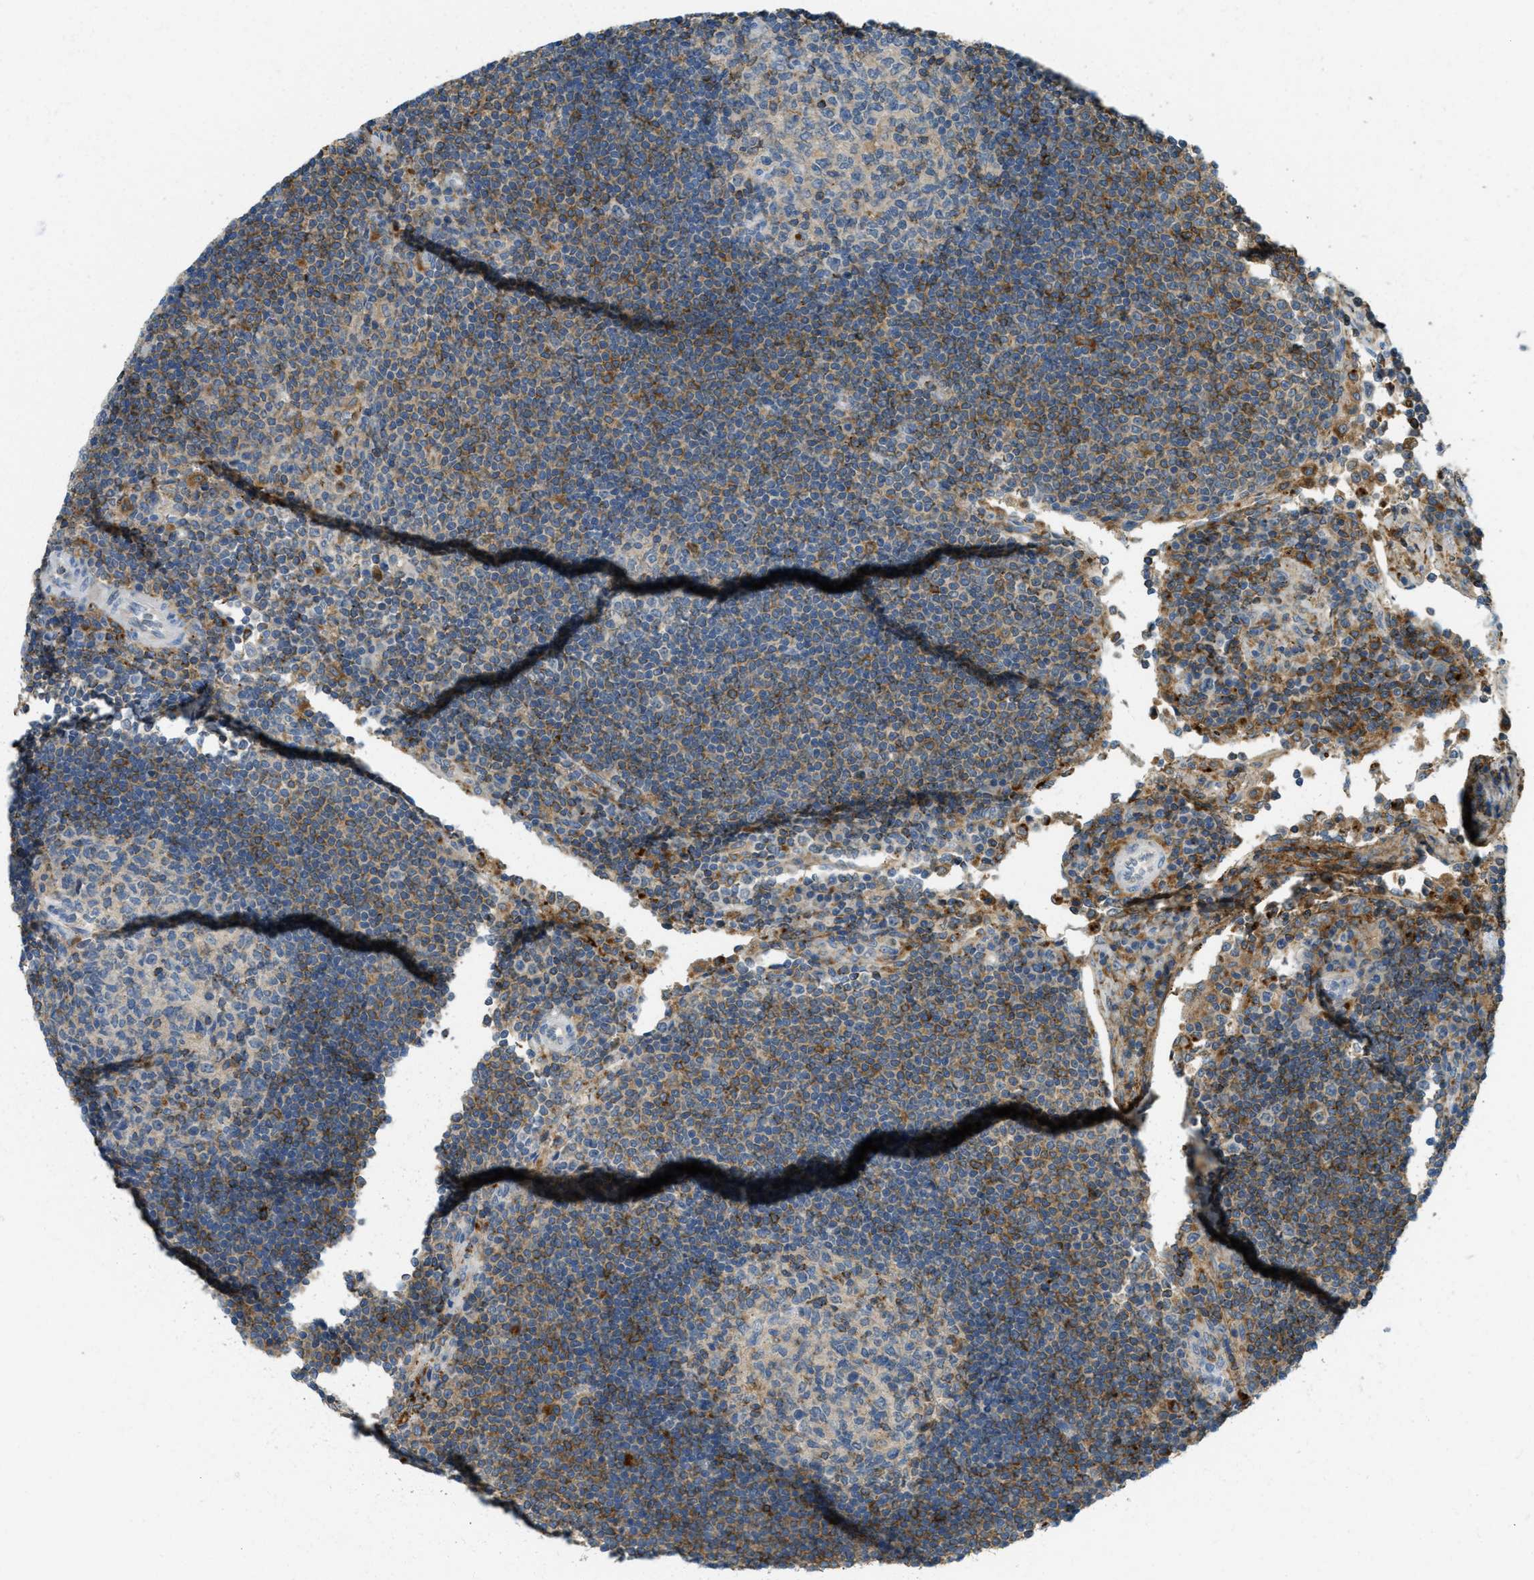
{"staining": {"intensity": "moderate", "quantity": "<25%", "location": "cytoplasmic/membranous"}, "tissue": "lymph node", "cell_type": "Germinal center cells", "image_type": "normal", "snomed": [{"axis": "morphology", "description": "Normal tissue, NOS"}, {"axis": "topography", "description": "Lymph node"}], "caption": "IHC micrograph of benign lymph node stained for a protein (brown), which shows low levels of moderate cytoplasmic/membranous positivity in about <25% of germinal center cells.", "gene": "PLBD2", "patient": {"sex": "female", "age": 53}}